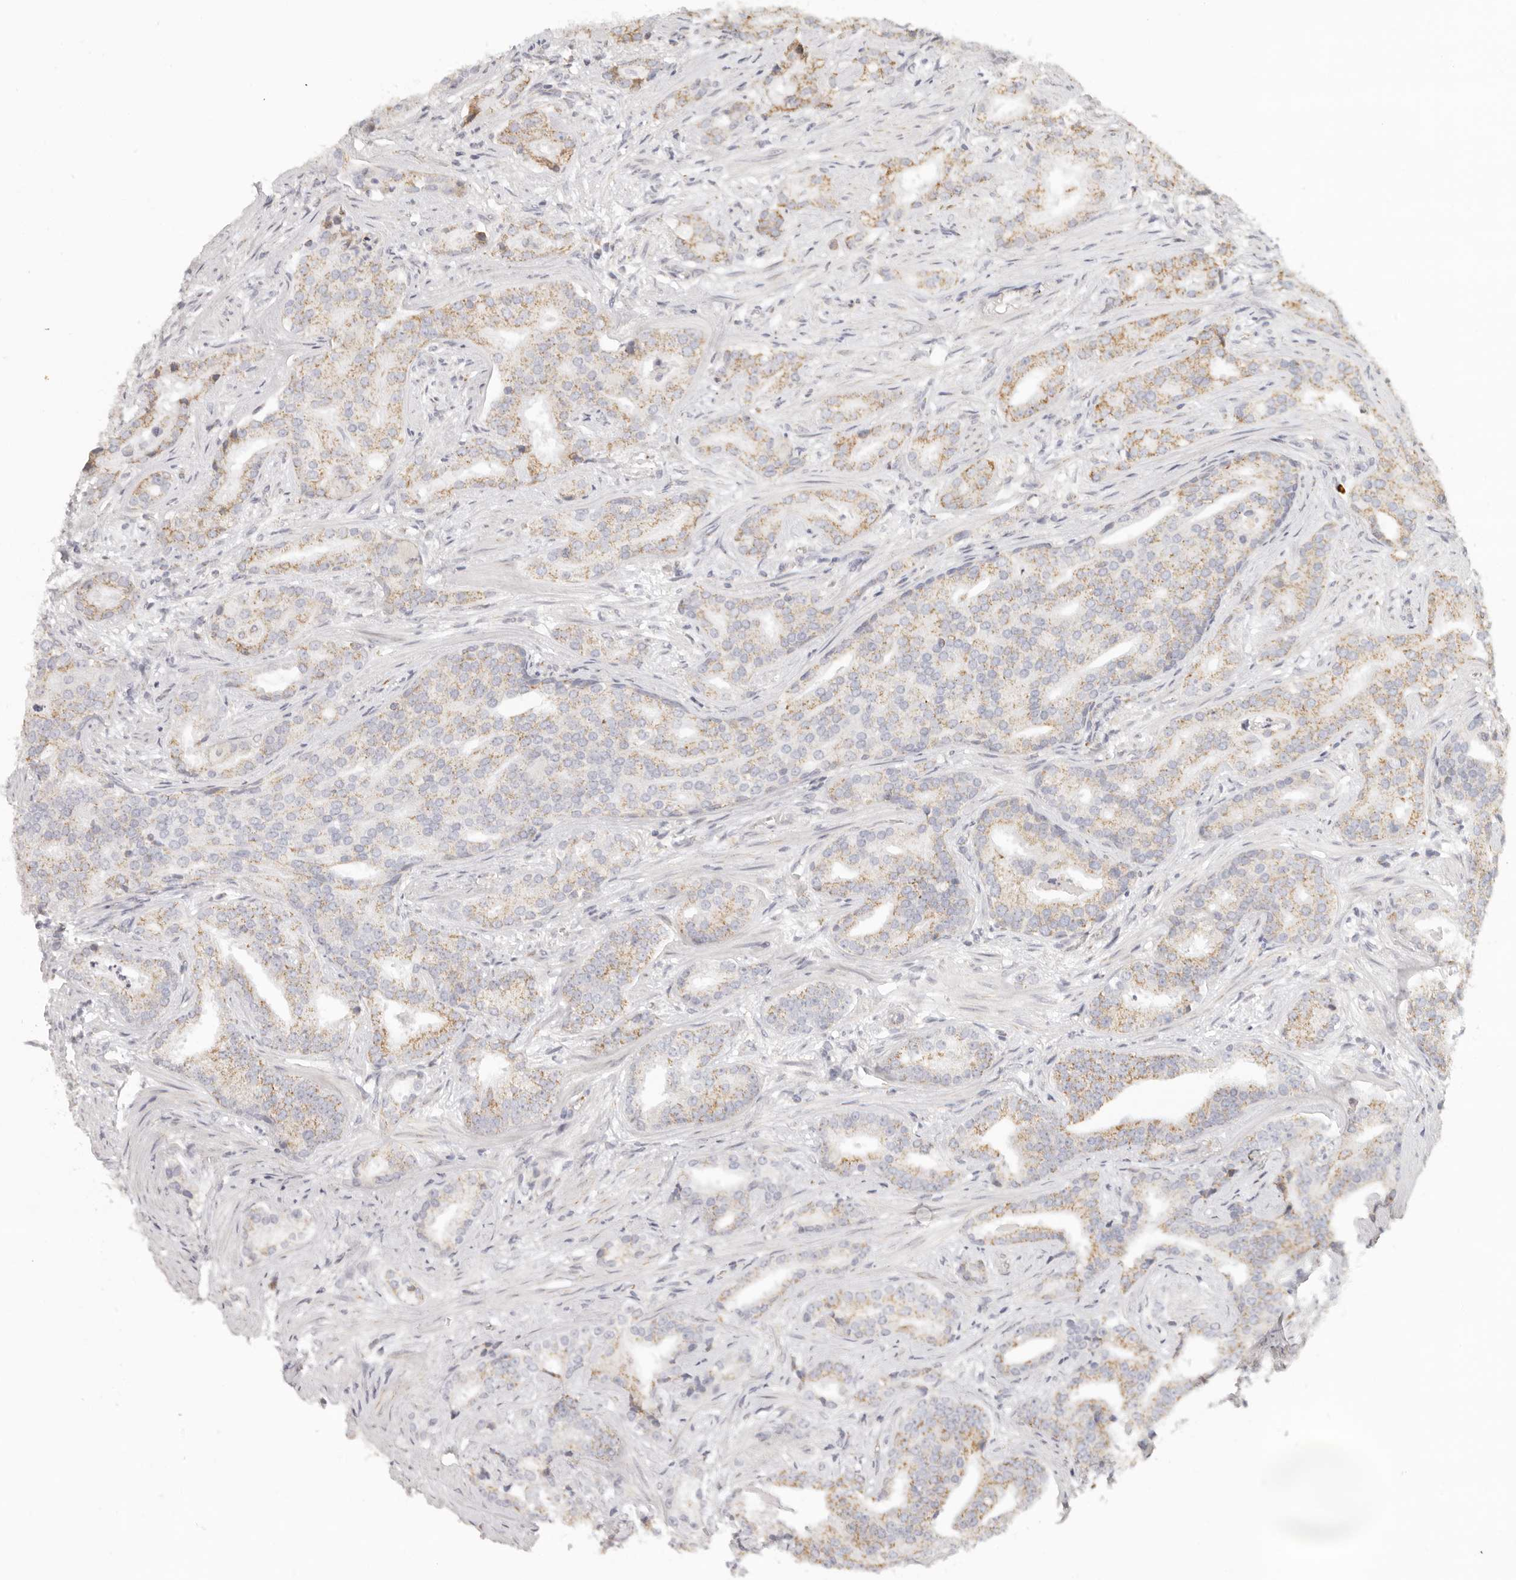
{"staining": {"intensity": "moderate", "quantity": ">75%", "location": "cytoplasmic/membranous"}, "tissue": "prostate cancer", "cell_type": "Tumor cells", "image_type": "cancer", "snomed": [{"axis": "morphology", "description": "Adenocarcinoma, Low grade"}, {"axis": "topography", "description": "Prostate"}], "caption": "Immunohistochemical staining of human prostate cancer displays medium levels of moderate cytoplasmic/membranous protein staining in approximately >75% of tumor cells.", "gene": "KDF1", "patient": {"sex": "male", "age": 67}}